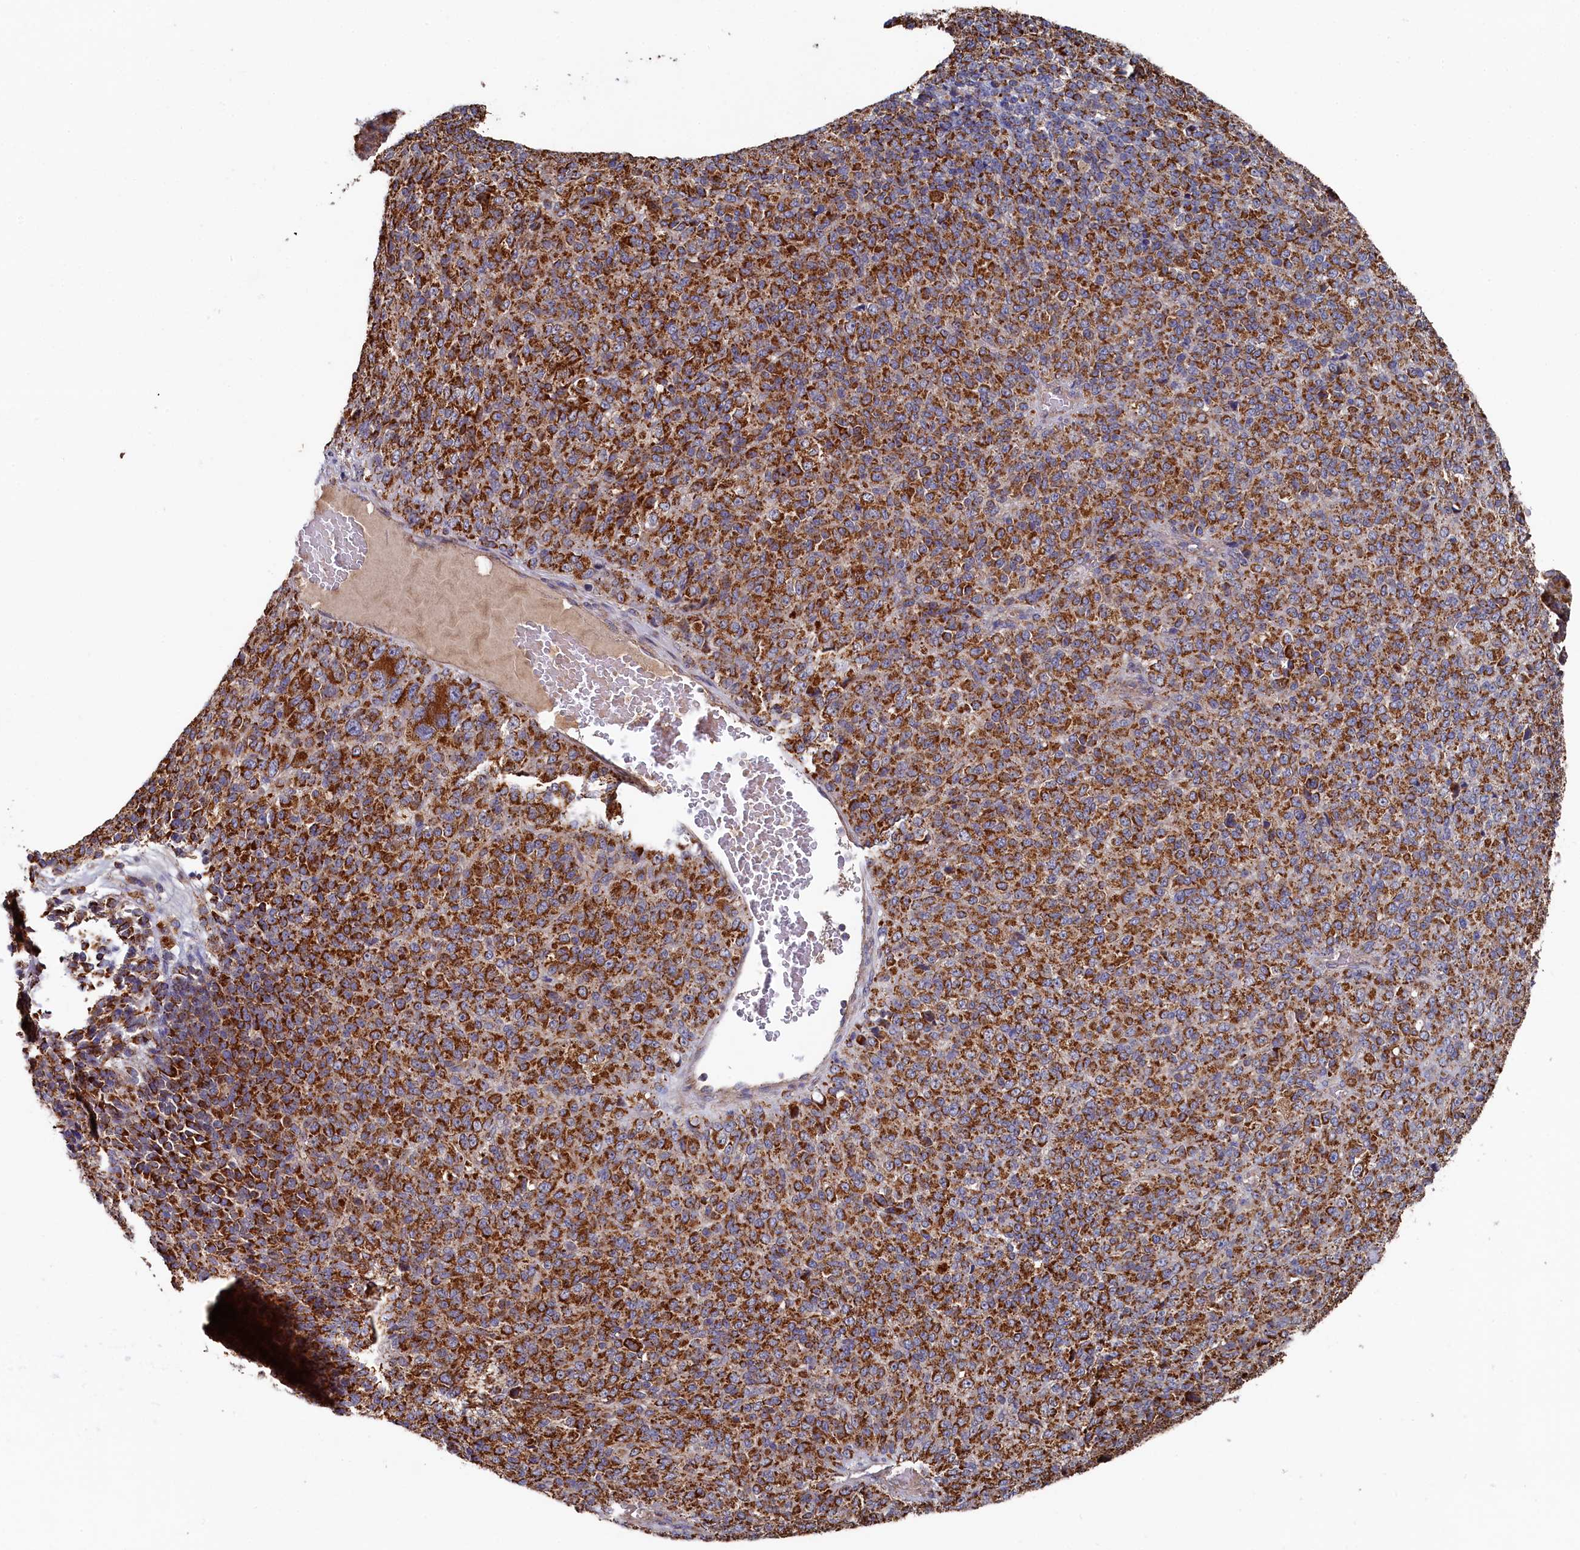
{"staining": {"intensity": "strong", "quantity": ">75%", "location": "cytoplasmic/membranous"}, "tissue": "melanoma", "cell_type": "Tumor cells", "image_type": "cancer", "snomed": [{"axis": "morphology", "description": "Malignant melanoma, Metastatic site"}, {"axis": "topography", "description": "Brain"}], "caption": "IHC staining of melanoma, which demonstrates high levels of strong cytoplasmic/membranous expression in approximately >75% of tumor cells indicating strong cytoplasmic/membranous protein staining. The staining was performed using DAB (brown) for protein detection and nuclei were counterstained in hematoxylin (blue).", "gene": "HAUS2", "patient": {"sex": "female", "age": 56}}